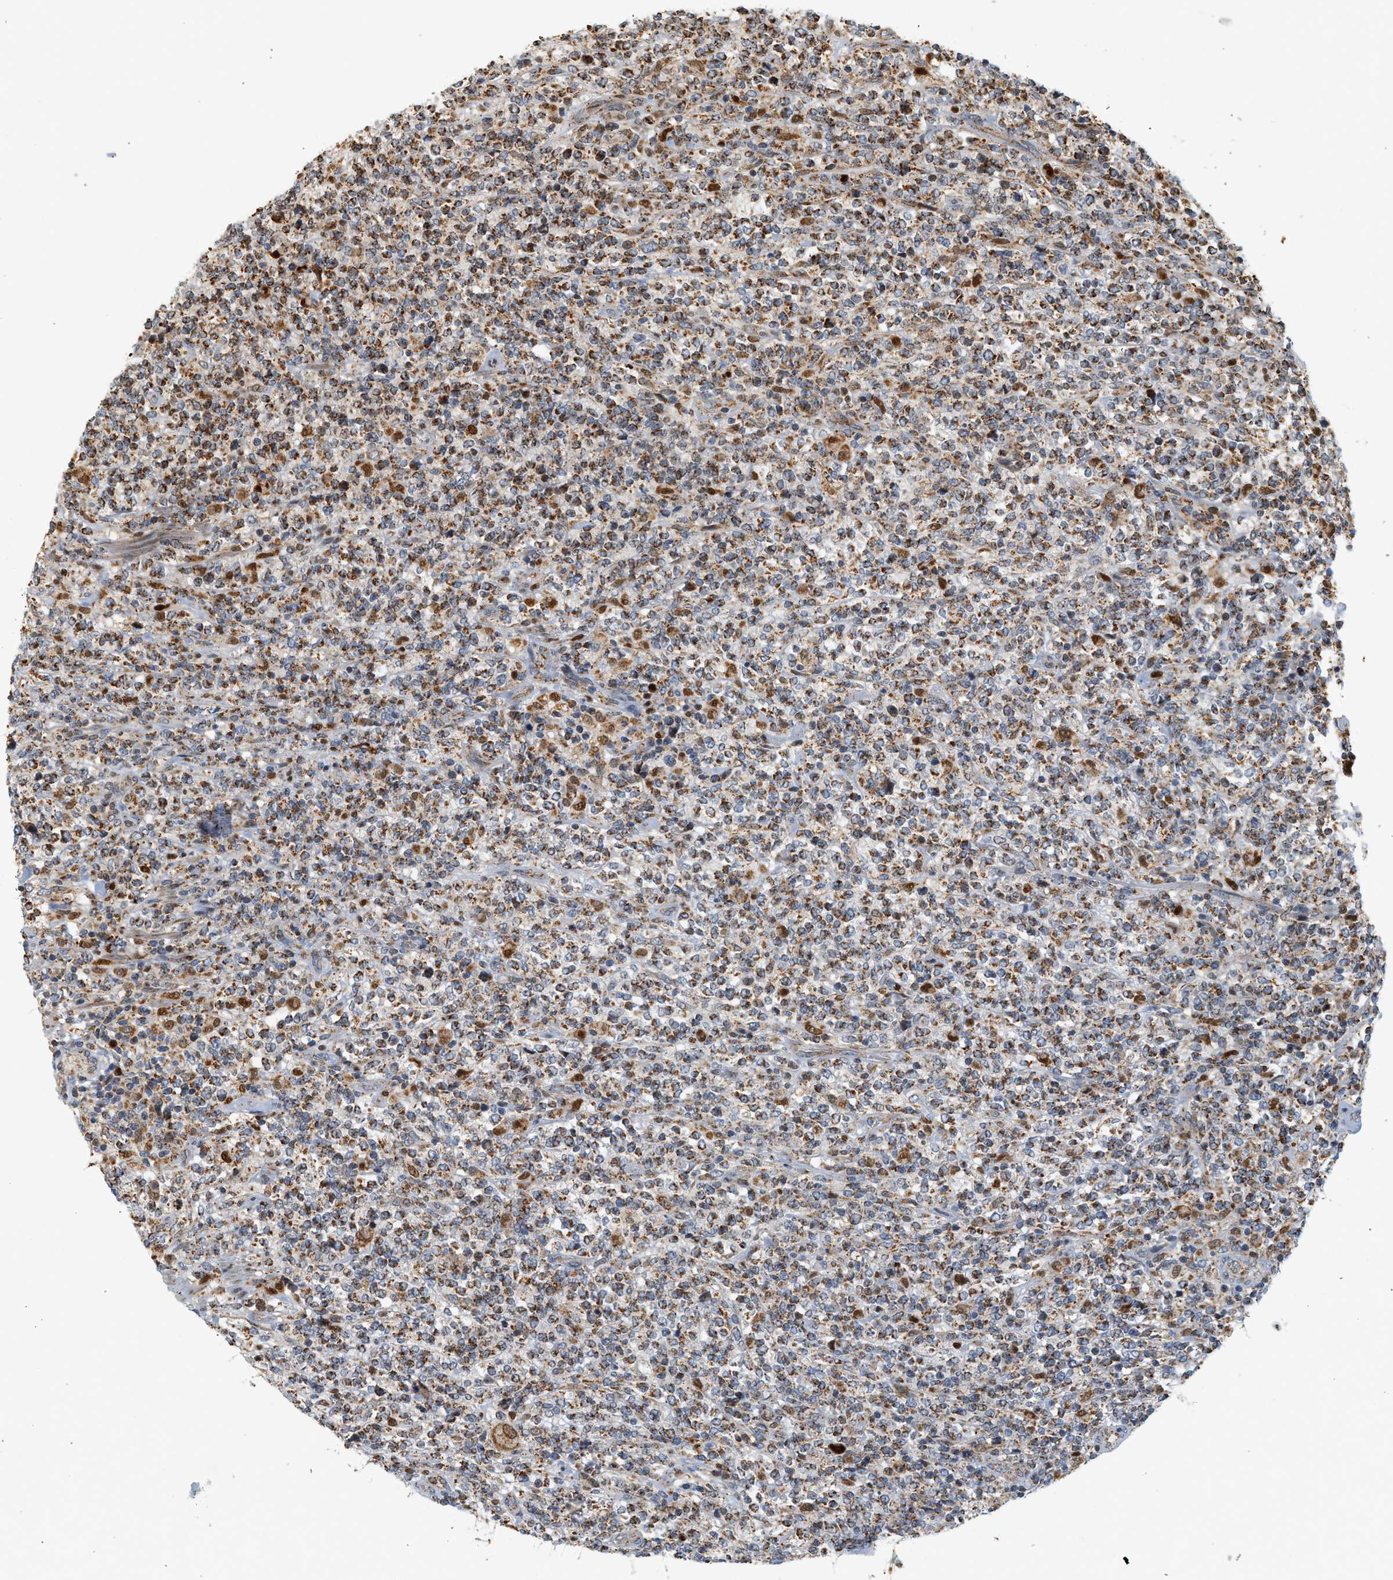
{"staining": {"intensity": "moderate", "quantity": ">75%", "location": "cytoplasmic/membranous"}, "tissue": "lymphoma", "cell_type": "Tumor cells", "image_type": "cancer", "snomed": [{"axis": "morphology", "description": "Malignant lymphoma, non-Hodgkin's type, High grade"}, {"axis": "topography", "description": "Soft tissue"}], "caption": "The immunohistochemical stain labels moderate cytoplasmic/membranous staining in tumor cells of lymphoma tissue. (Brightfield microscopy of DAB IHC at high magnification).", "gene": "MCU", "patient": {"sex": "male", "age": 18}}